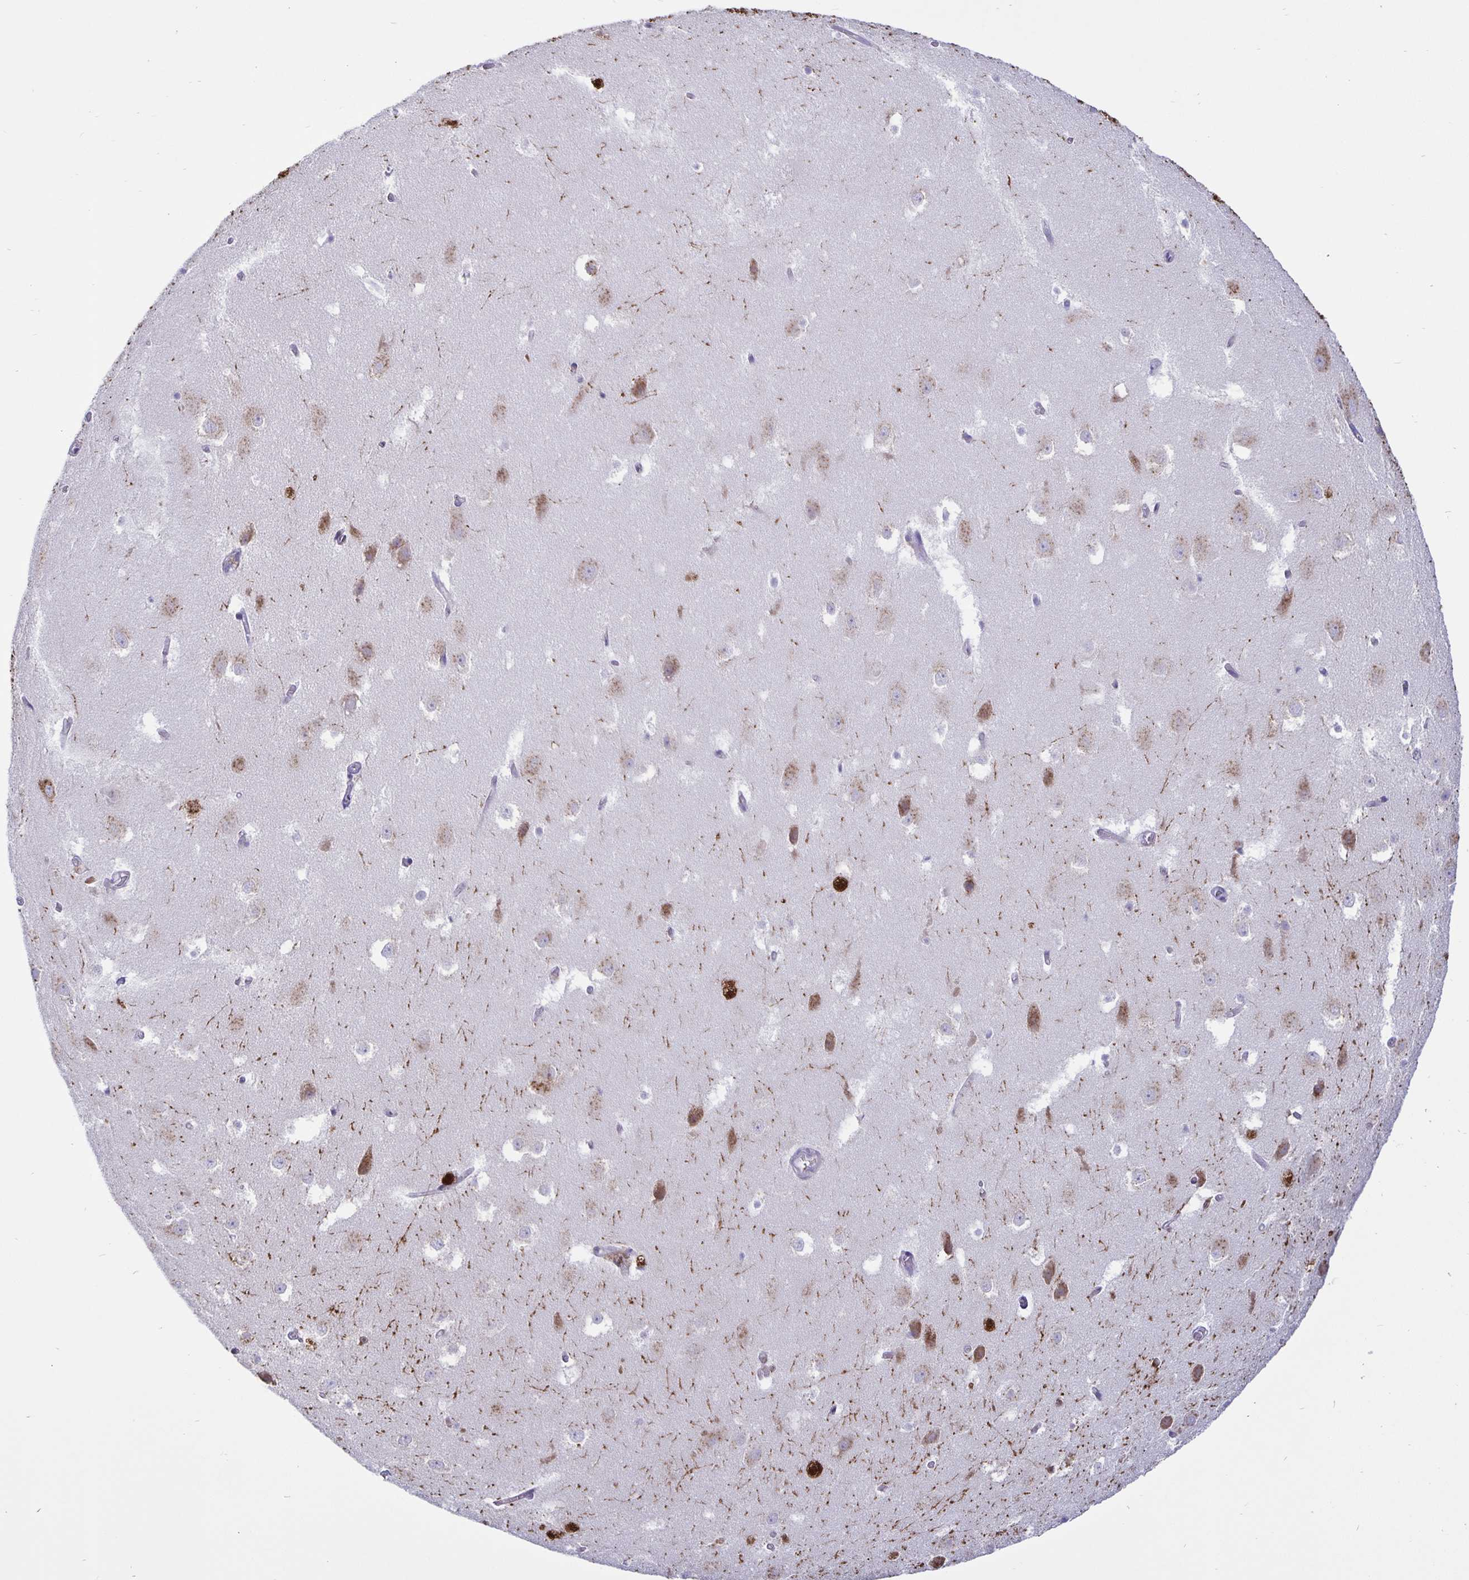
{"staining": {"intensity": "strong", "quantity": "<25%", "location": "cytoplasmic/membranous,nuclear"}, "tissue": "hippocampus", "cell_type": "Glial cells", "image_type": "normal", "snomed": [{"axis": "morphology", "description": "Normal tissue, NOS"}, {"axis": "topography", "description": "Hippocampus"}], "caption": "A brown stain shows strong cytoplasmic/membranous,nuclear staining of a protein in glial cells of unremarkable human hippocampus.", "gene": "ERMN", "patient": {"sex": "female", "age": 52}}